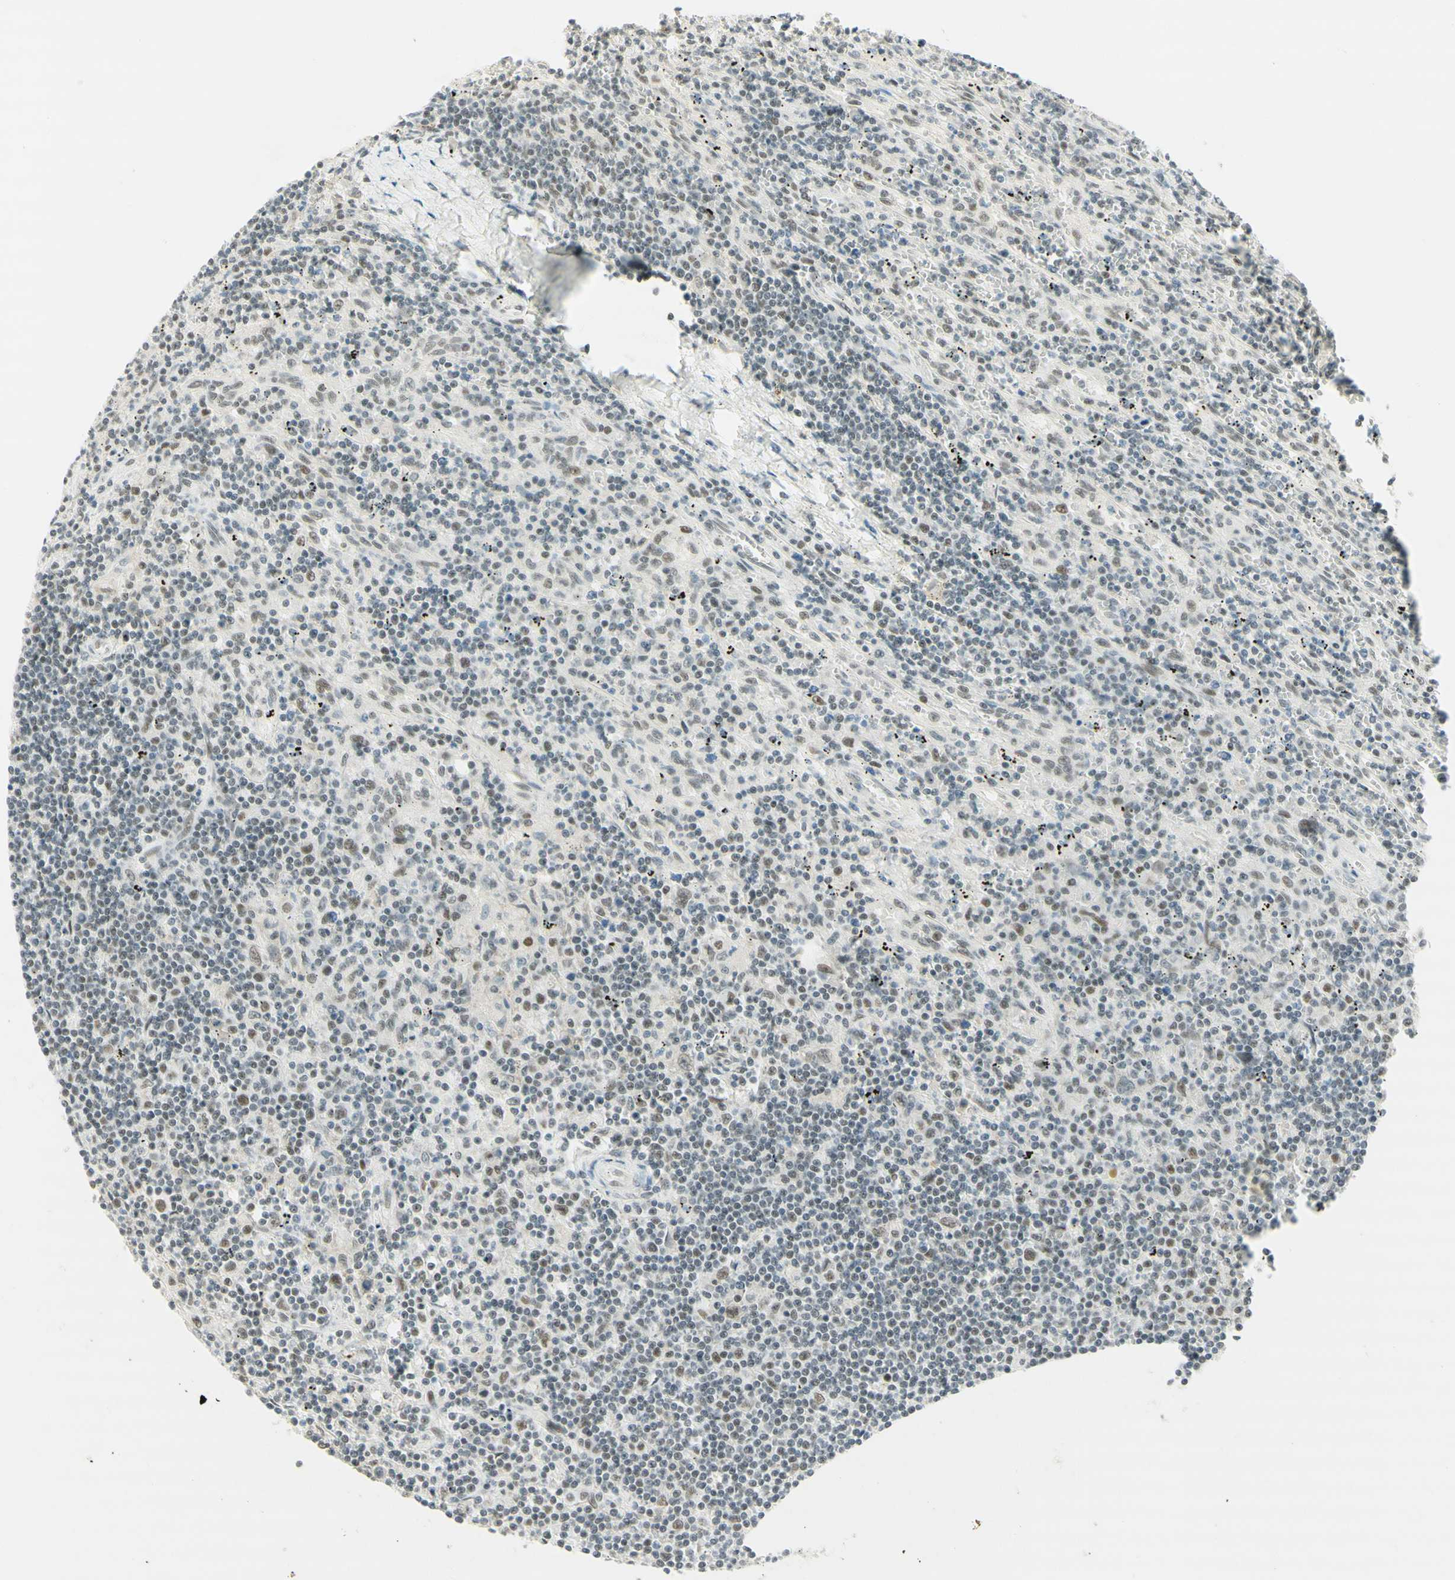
{"staining": {"intensity": "weak", "quantity": "25%-75%", "location": "nuclear"}, "tissue": "lymphoma", "cell_type": "Tumor cells", "image_type": "cancer", "snomed": [{"axis": "morphology", "description": "Malignant lymphoma, non-Hodgkin's type, Low grade"}, {"axis": "topography", "description": "Spleen"}], "caption": "A low amount of weak nuclear expression is present in approximately 25%-75% of tumor cells in lymphoma tissue.", "gene": "PMS2", "patient": {"sex": "male", "age": 76}}